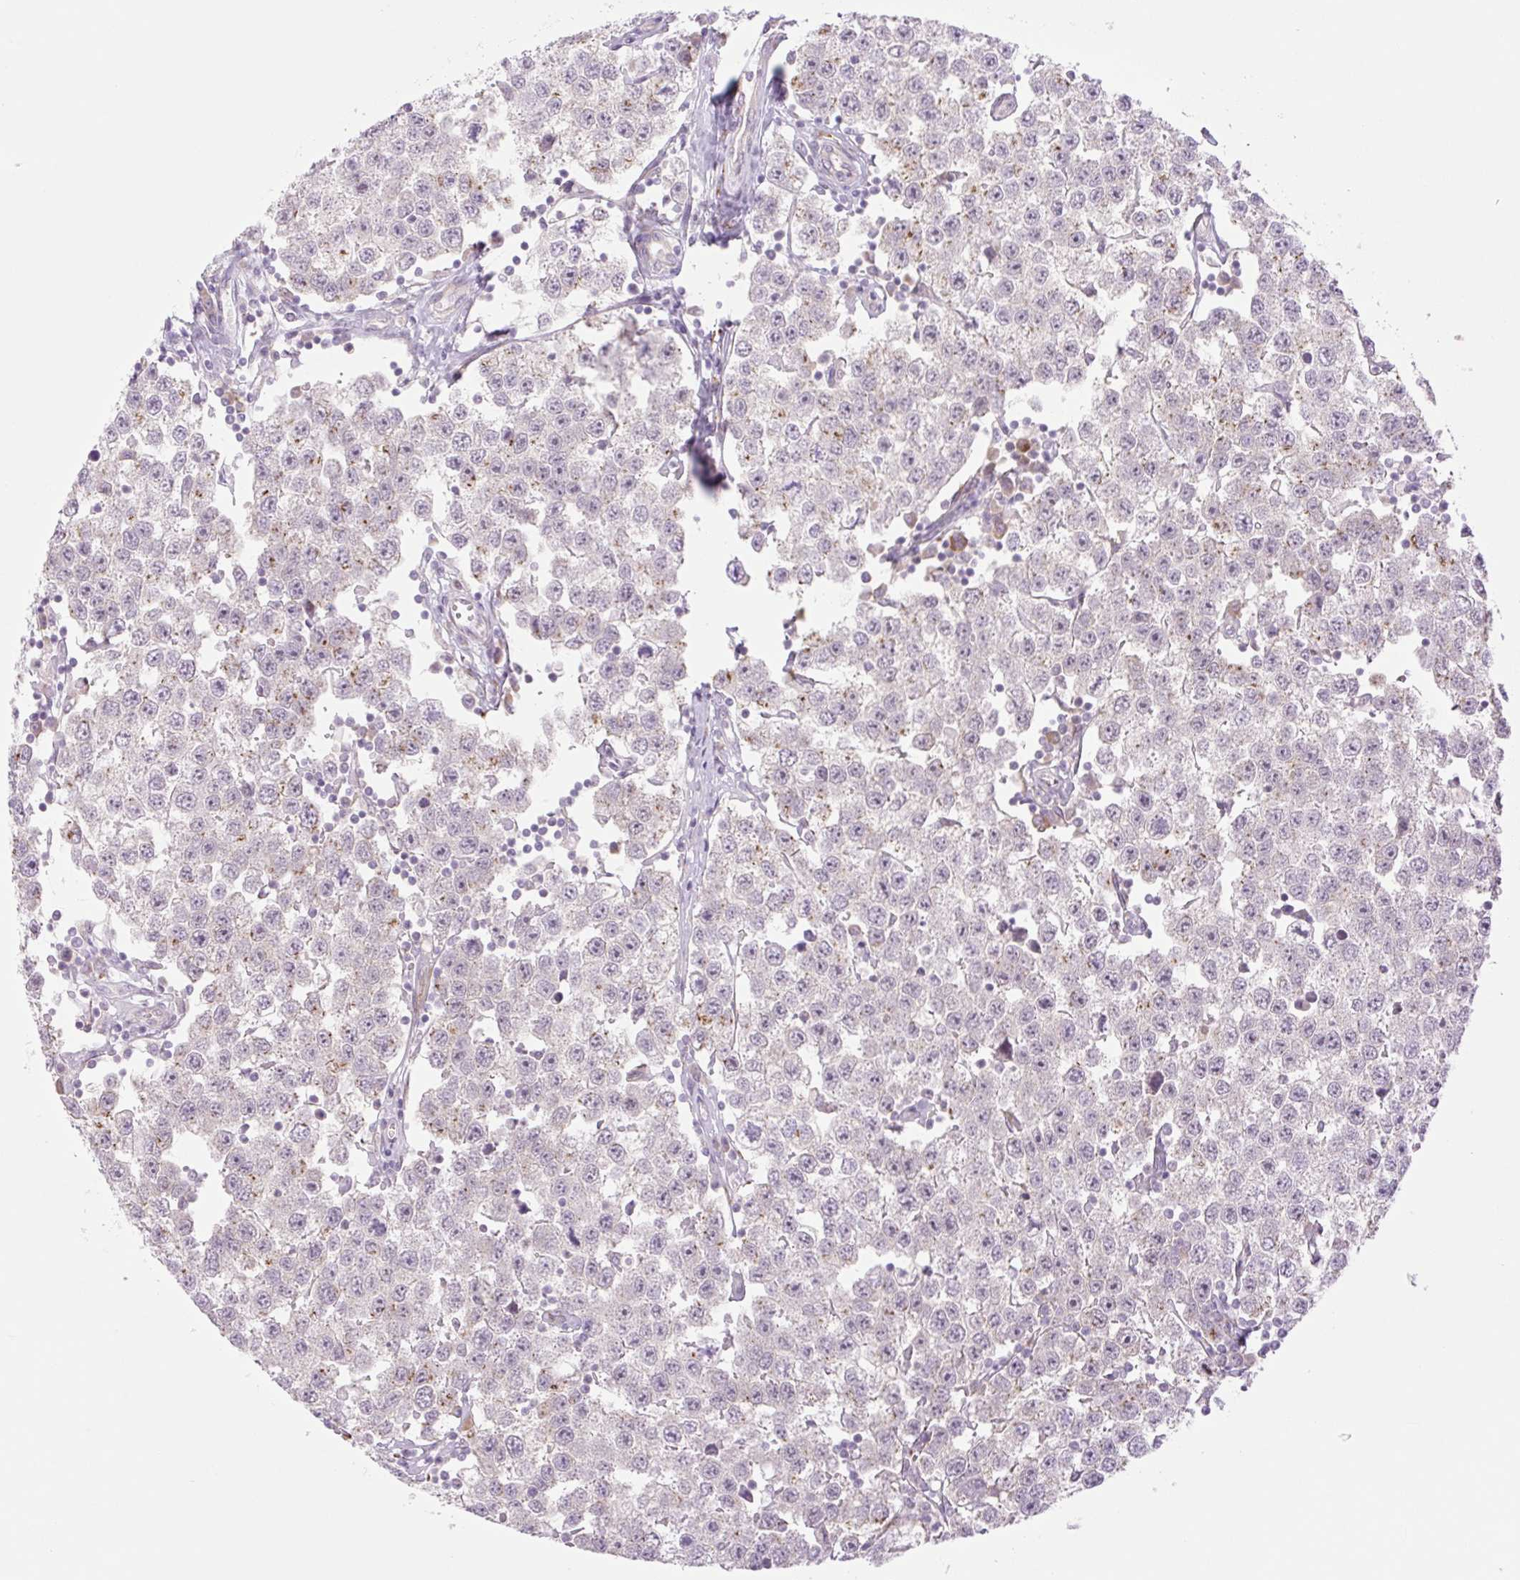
{"staining": {"intensity": "moderate", "quantity": "<25%", "location": "cytoplasmic/membranous"}, "tissue": "testis cancer", "cell_type": "Tumor cells", "image_type": "cancer", "snomed": [{"axis": "morphology", "description": "Seminoma, NOS"}, {"axis": "topography", "description": "Testis"}], "caption": "DAB (3,3'-diaminobenzidine) immunohistochemical staining of testis cancer (seminoma) displays moderate cytoplasmic/membranous protein expression in about <25% of tumor cells.", "gene": "COL5A1", "patient": {"sex": "male", "age": 34}}